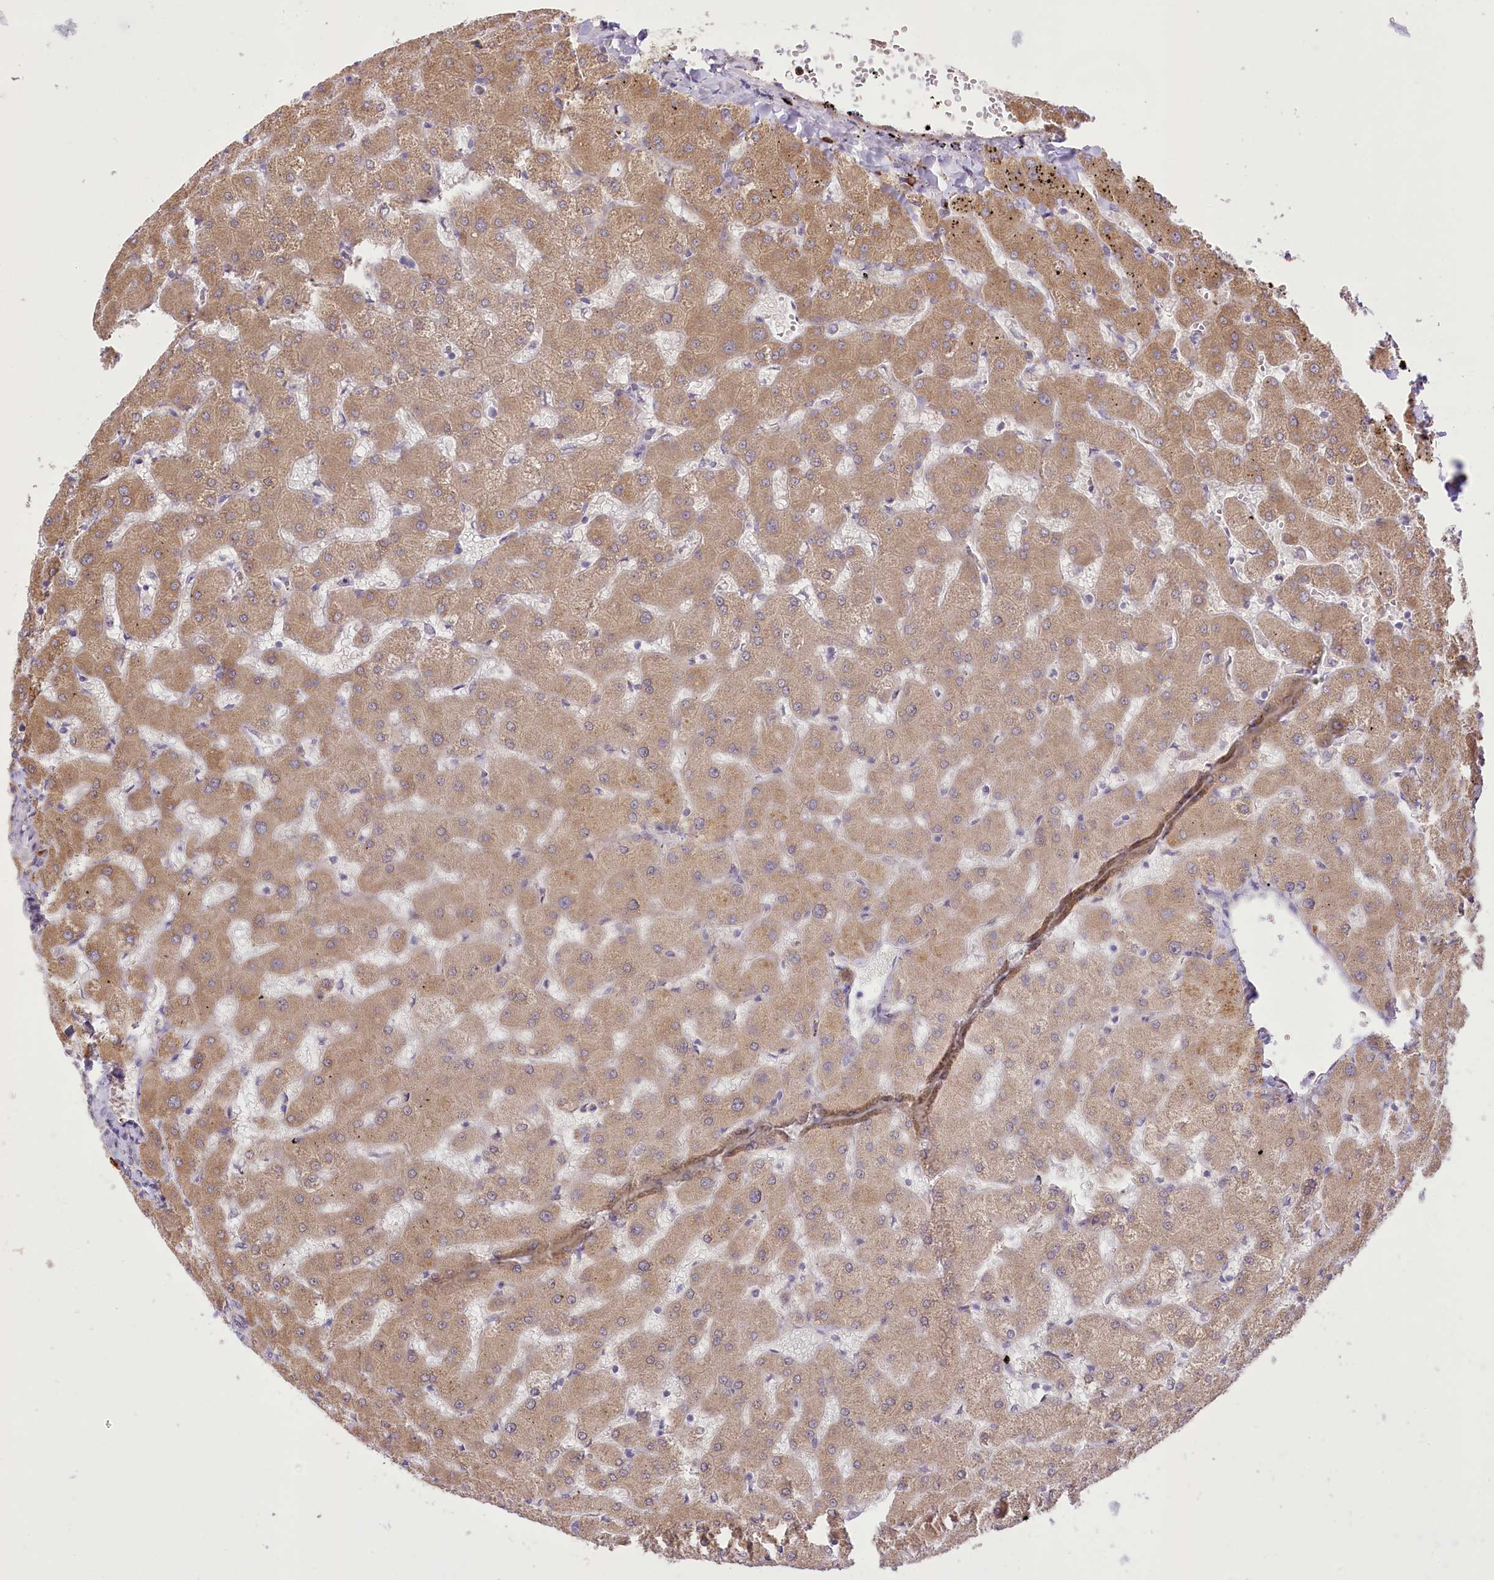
{"staining": {"intensity": "negative", "quantity": "none", "location": "none"}, "tissue": "liver", "cell_type": "Cholangiocytes", "image_type": "normal", "snomed": [{"axis": "morphology", "description": "Normal tissue, NOS"}, {"axis": "topography", "description": "Liver"}], "caption": "The micrograph shows no staining of cholangiocytes in unremarkable liver.", "gene": "NCKAP5", "patient": {"sex": "female", "age": 63}}